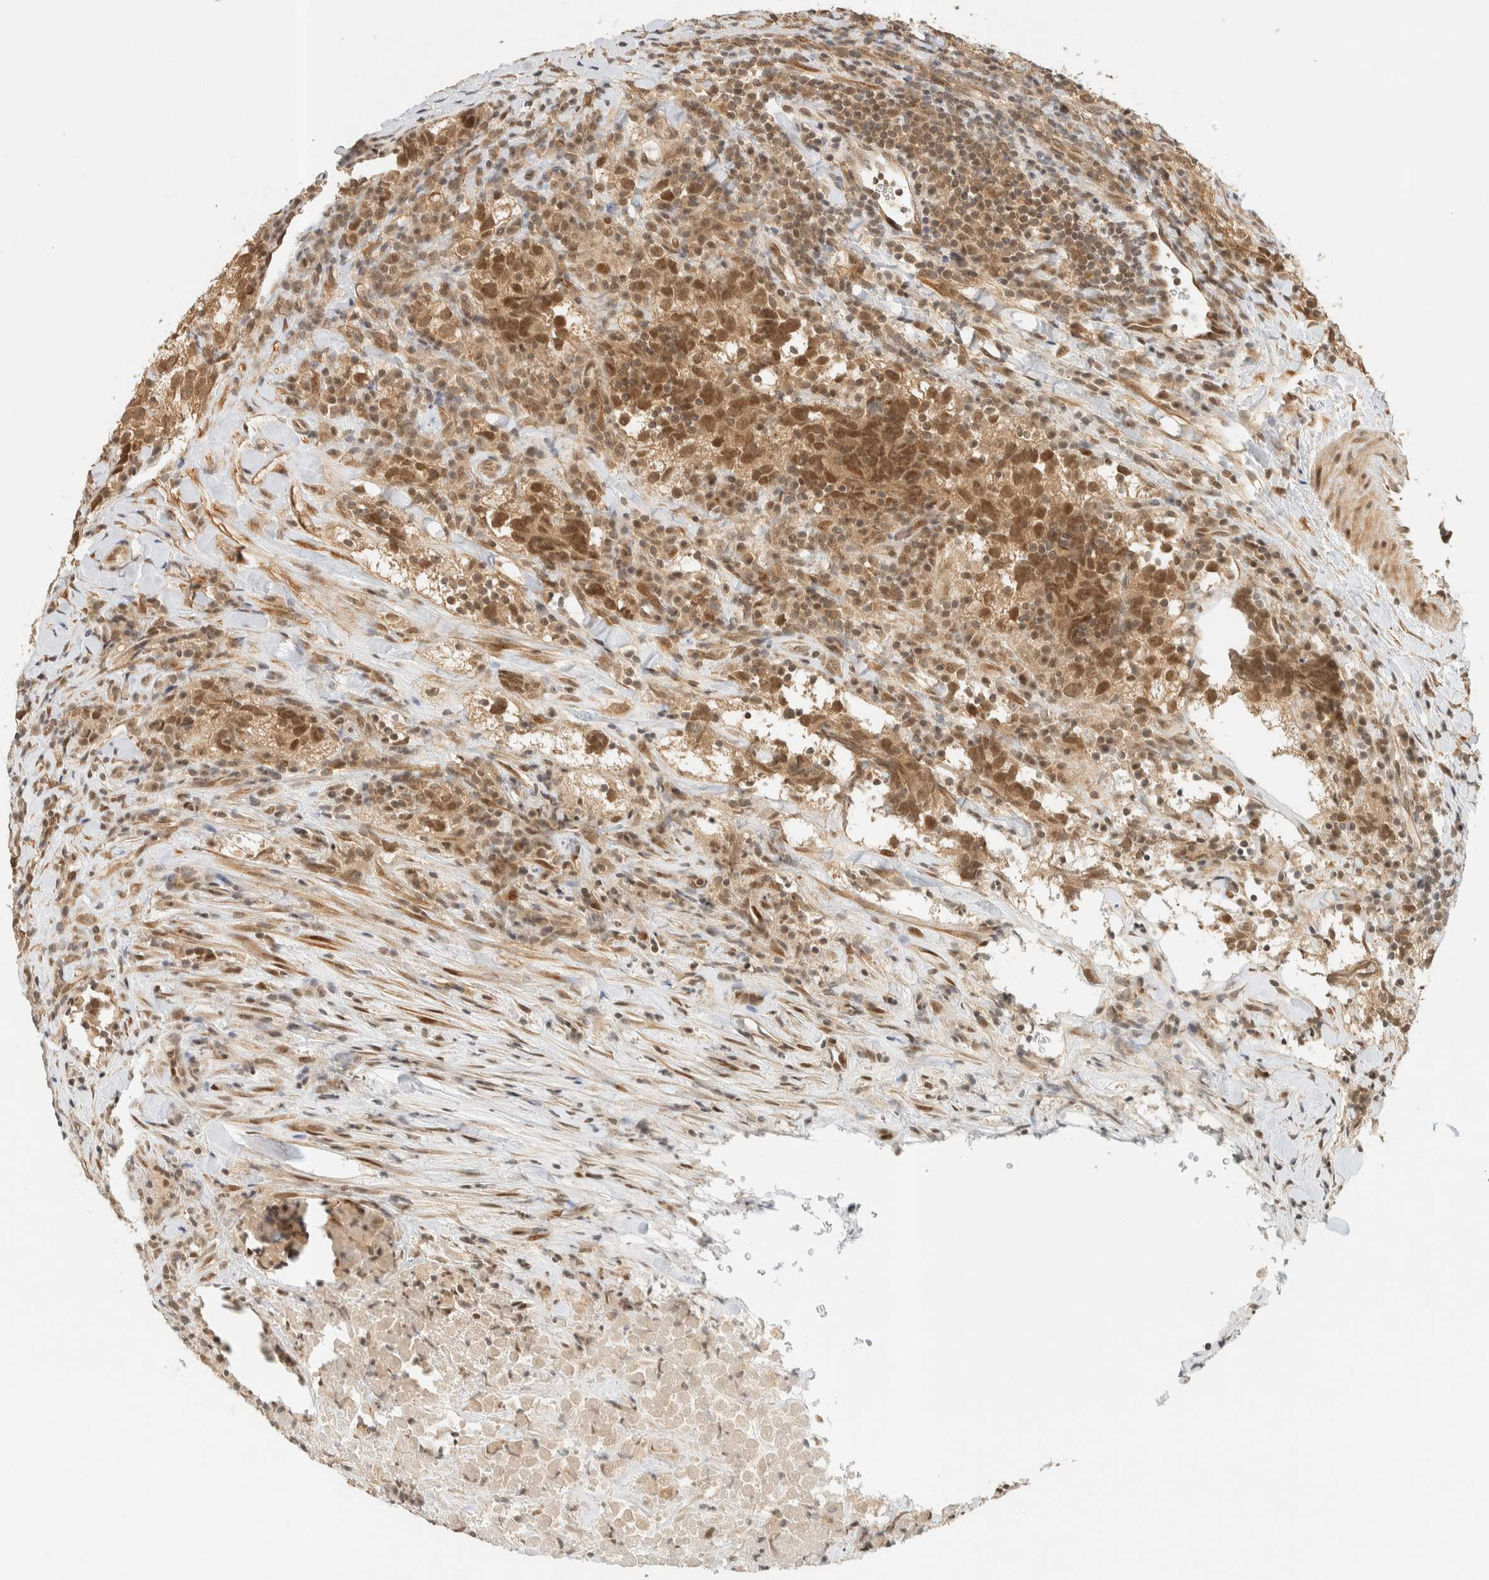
{"staining": {"intensity": "moderate", "quantity": ">75%", "location": "cytoplasmic/membranous,nuclear"}, "tissue": "testis cancer", "cell_type": "Tumor cells", "image_type": "cancer", "snomed": [{"axis": "morphology", "description": "Seminoma, NOS"}, {"axis": "morphology", "description": "Carcinoma, Embryonal, NOS"}, {"axis": "topography", "description": "Testis"}], "caption": "Testis cancer was stained to show a protein in brown. There is medium levels of moderate cytoplasmic/membranous and nuclear staining in approximately >75% of tumor cells.", "gene": "KIFAP3", "patient": {"sex": "male", "age": 36}}